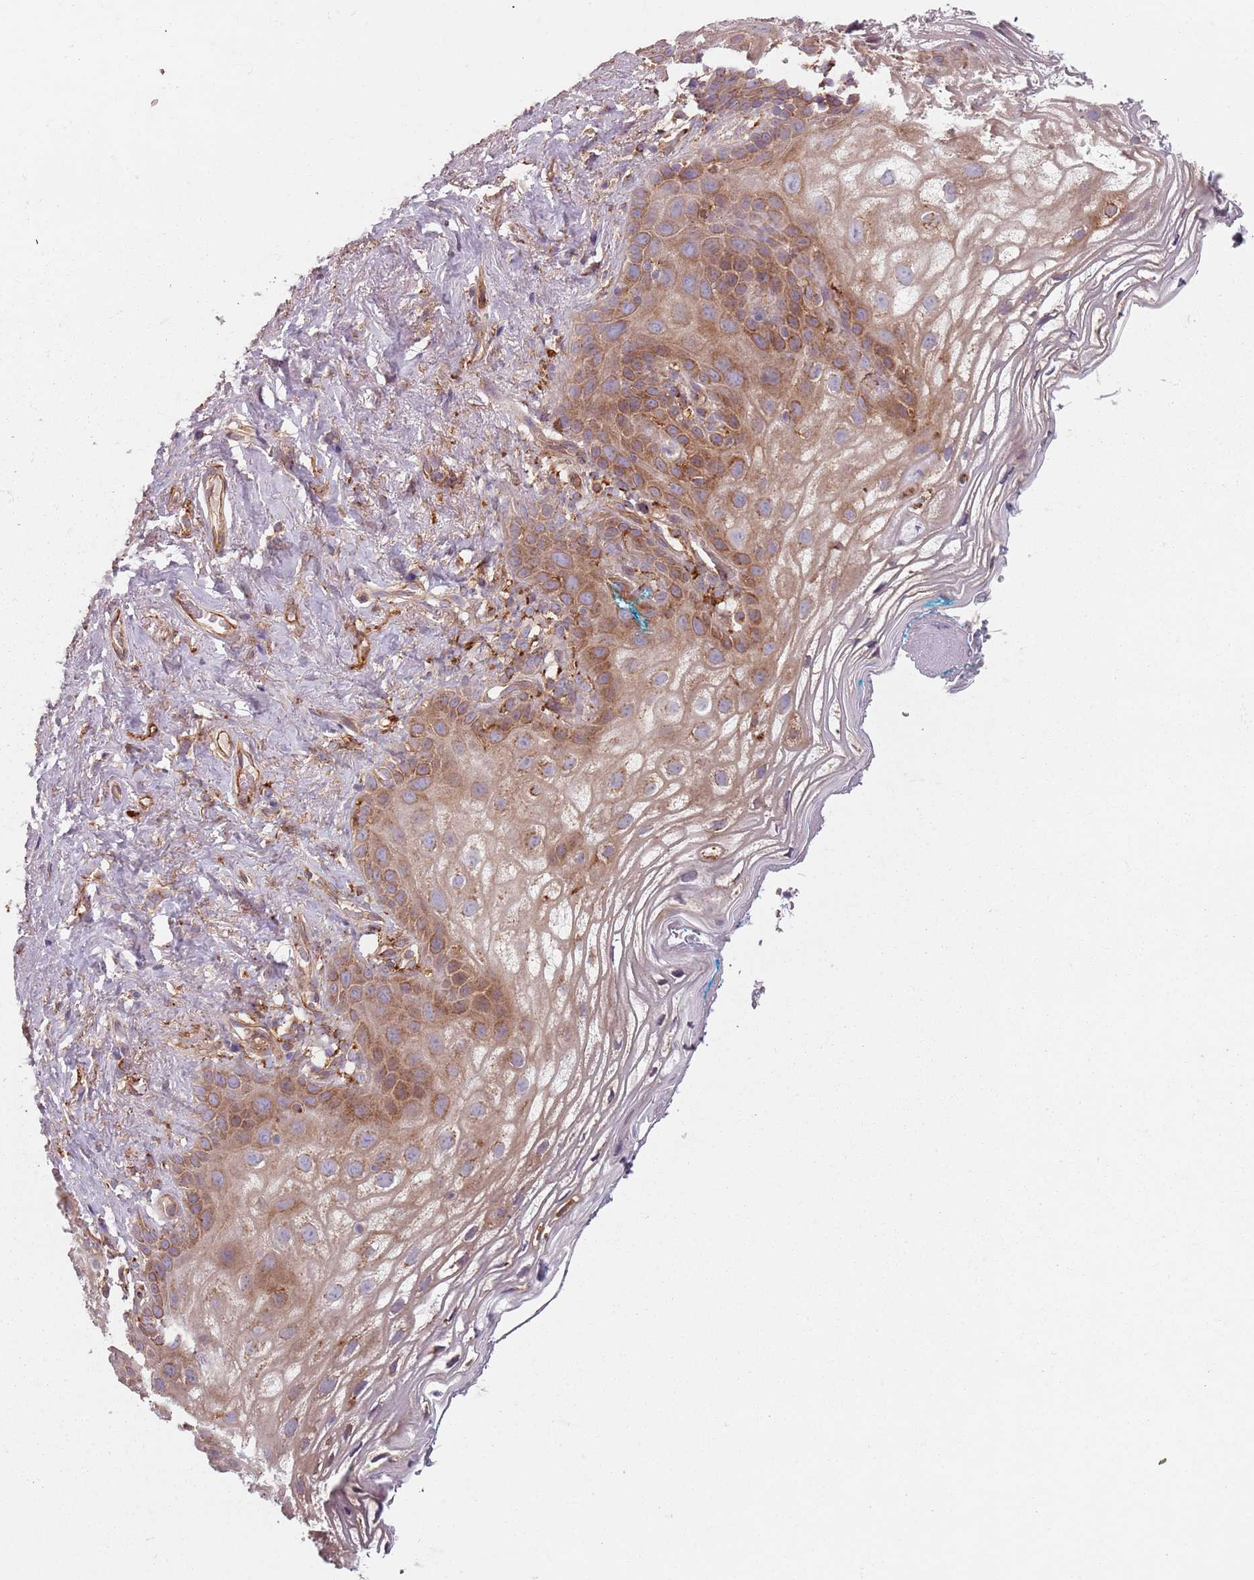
{"staining": {"intensity": "moderate", "quantity": ">75%", "location": "cytoplasmic/membranous"}, "tissue": "vagina", "cell_type": "Squamous epithelial cells", "image_type": "normal", "snomed": [{"axis": "morphology", "description": "Normal tissue, NOS"}, {"axis": "topography", "description": "Vagina"}], "caption": "Protein staining exhibits moderate cytoplasmic/membranous staining in about >75% of squamous epithelial cells in unremarkable vagina.", "gene": "TPD52L2", "patient": {"sex": "female", "age": 68}}